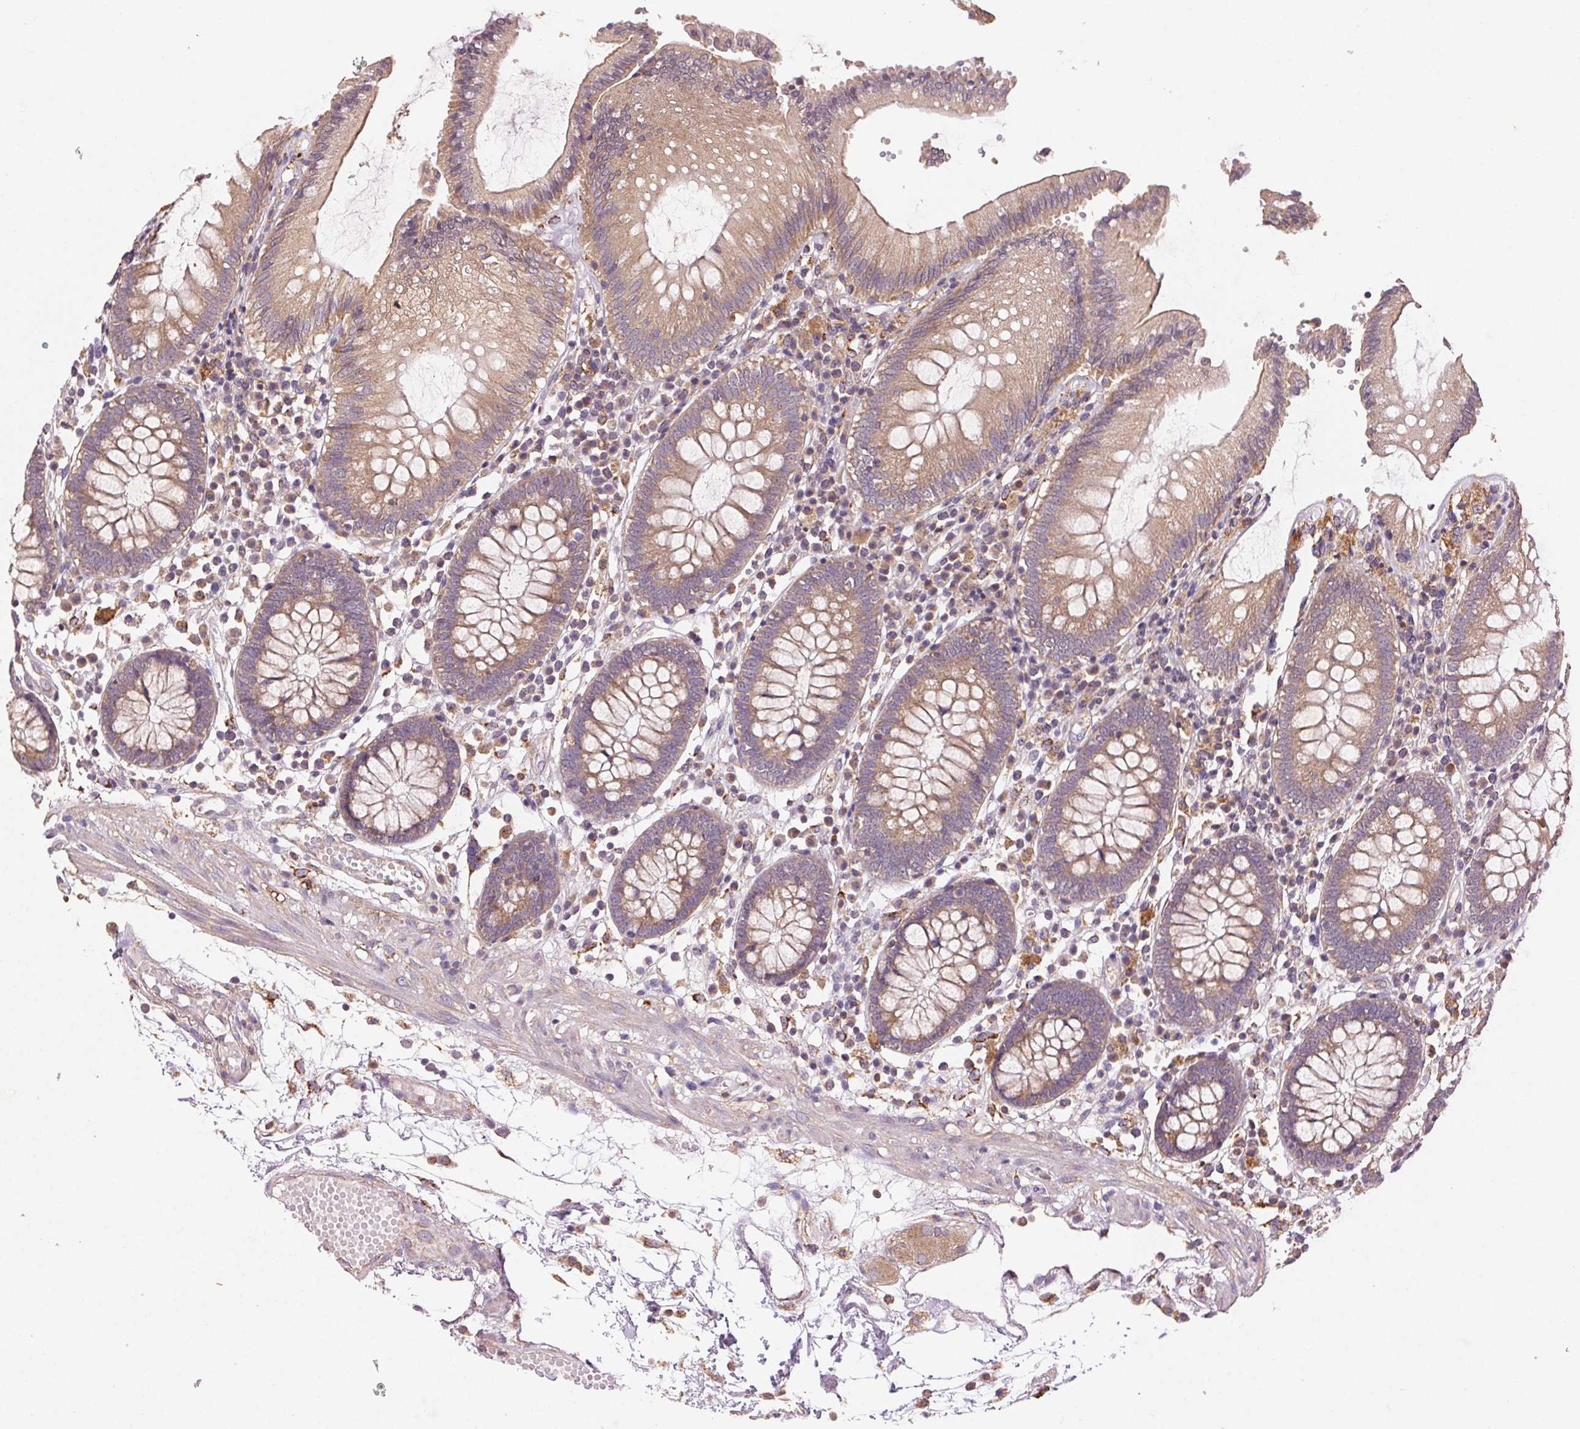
{"staining": {"intensity": "weak", "quantity": ">75%", "location": "cytoplasmic/membranous"}, "tissue": "colon", "cell_type": "Endothelial cells", "image_type": "normal", "snomed": [{"axis": "morphology", "description": "Normal tissue, NOS"}, {"axis": "morphology", "description": "Adenocarcinoma, NOS"}, {"axis": "topography", "description": "Colon"}], "caption": "A micrograph showing weak cytoplasmic/membranous expression in about >75% of endothelial cells in unremarkable colon, as visualized by brown immunohistochemical staining.", "gene": "FNBP1L", "patient": {"sex": "male", "age": 83}}